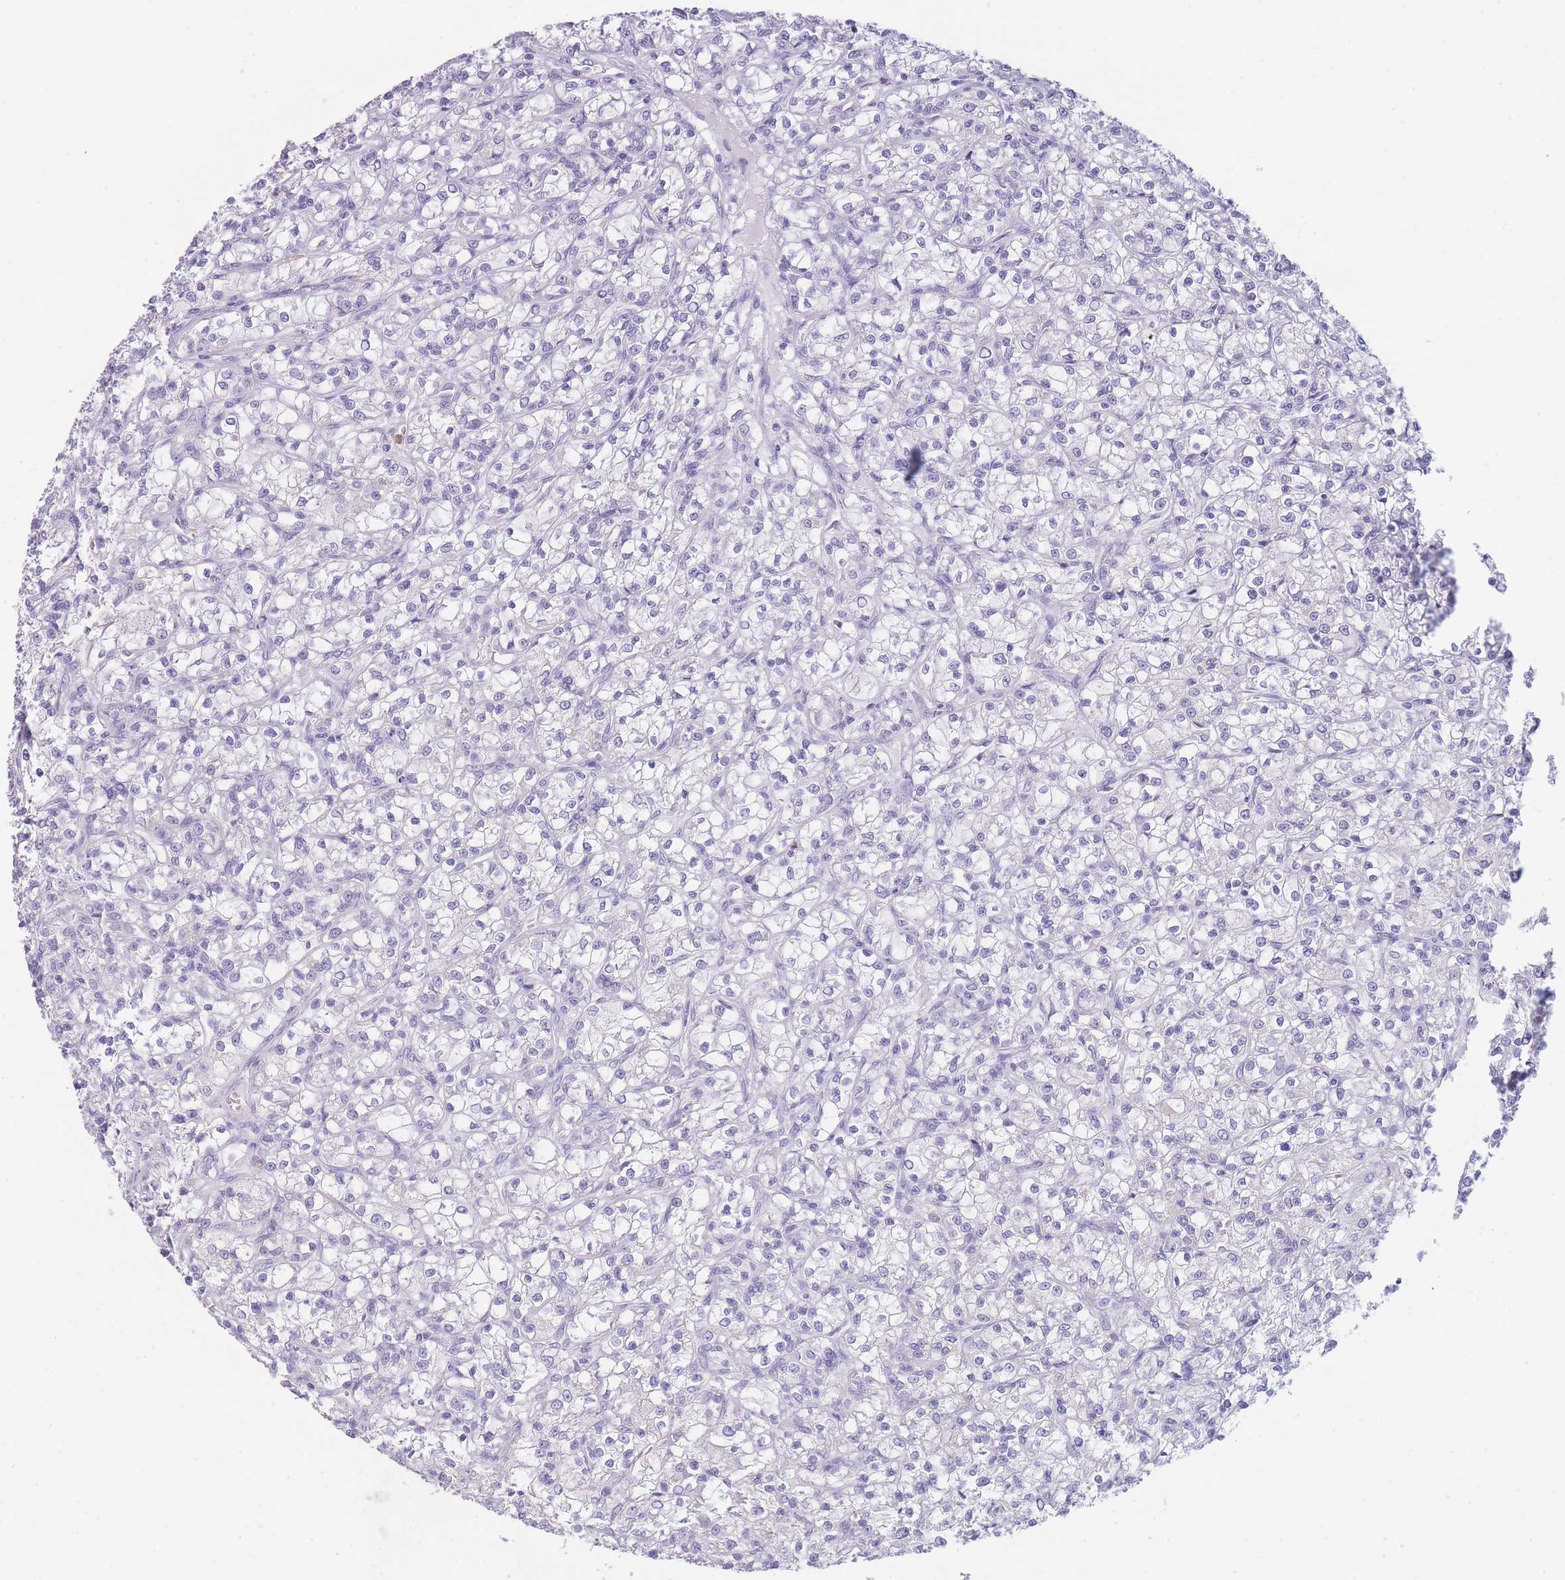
{"staining": {"intensity": "negative", "quantity": "none", "location": "none"}, "tissue": "renal cancer", "cell_type": "Tumor cells", "image_type": "cancer", "snomed": [{"axis": "morphology", "description": "Adenocarcinoma, NOS"}, {"axis": "topography", "description": "Kidney"}], "caption": "Human adenocarcinoma (renal) stained for a protein using IHC reveals no positivity in tumor cells.", "gene": "ZNF627", "patient": {"sex": "female", "age": 59}}